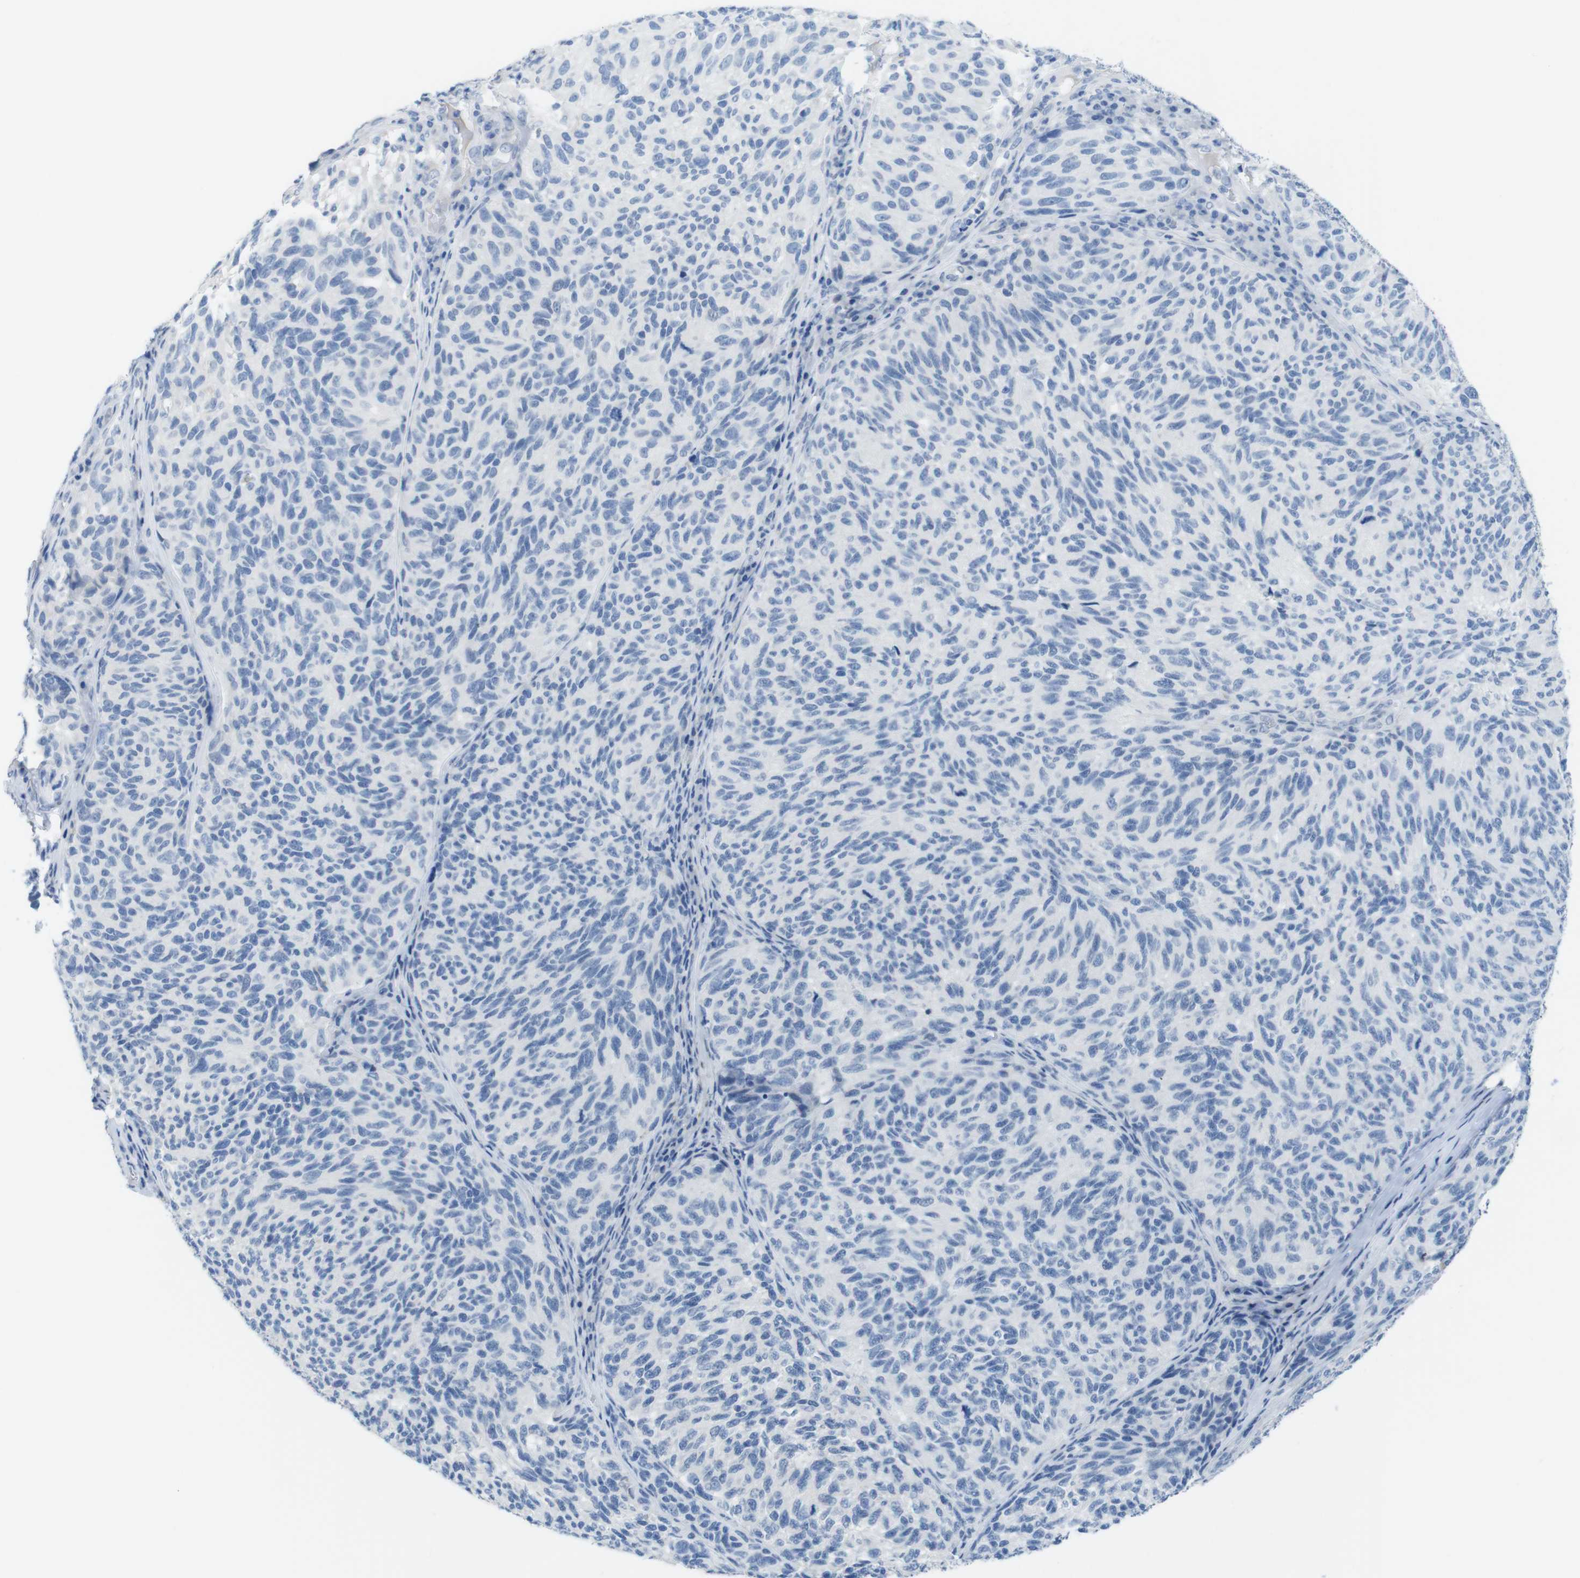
{"staining": {"intensity": "negative", "quantity": "none", "location": "none"}, "tissue": "melanoma", "cell_type": "Tumor cells", "image_type": "cancer", "snomed": [{"axis": "morphology", "description": "Malignant melanoma, NOS"}, {"axis": "topography", "description": "Skin"}], "caption": "DAB immunohistochemical staining of human melanoma exhibits no significant staining in tumor cells. (Stains: DAB immunohistochemistry with hematoxylin counter stain, Microscopy: brightfield microscopy at high magnification).", "gene": "OPN1SW", "patient": {"sex": "female", "age": 73}}